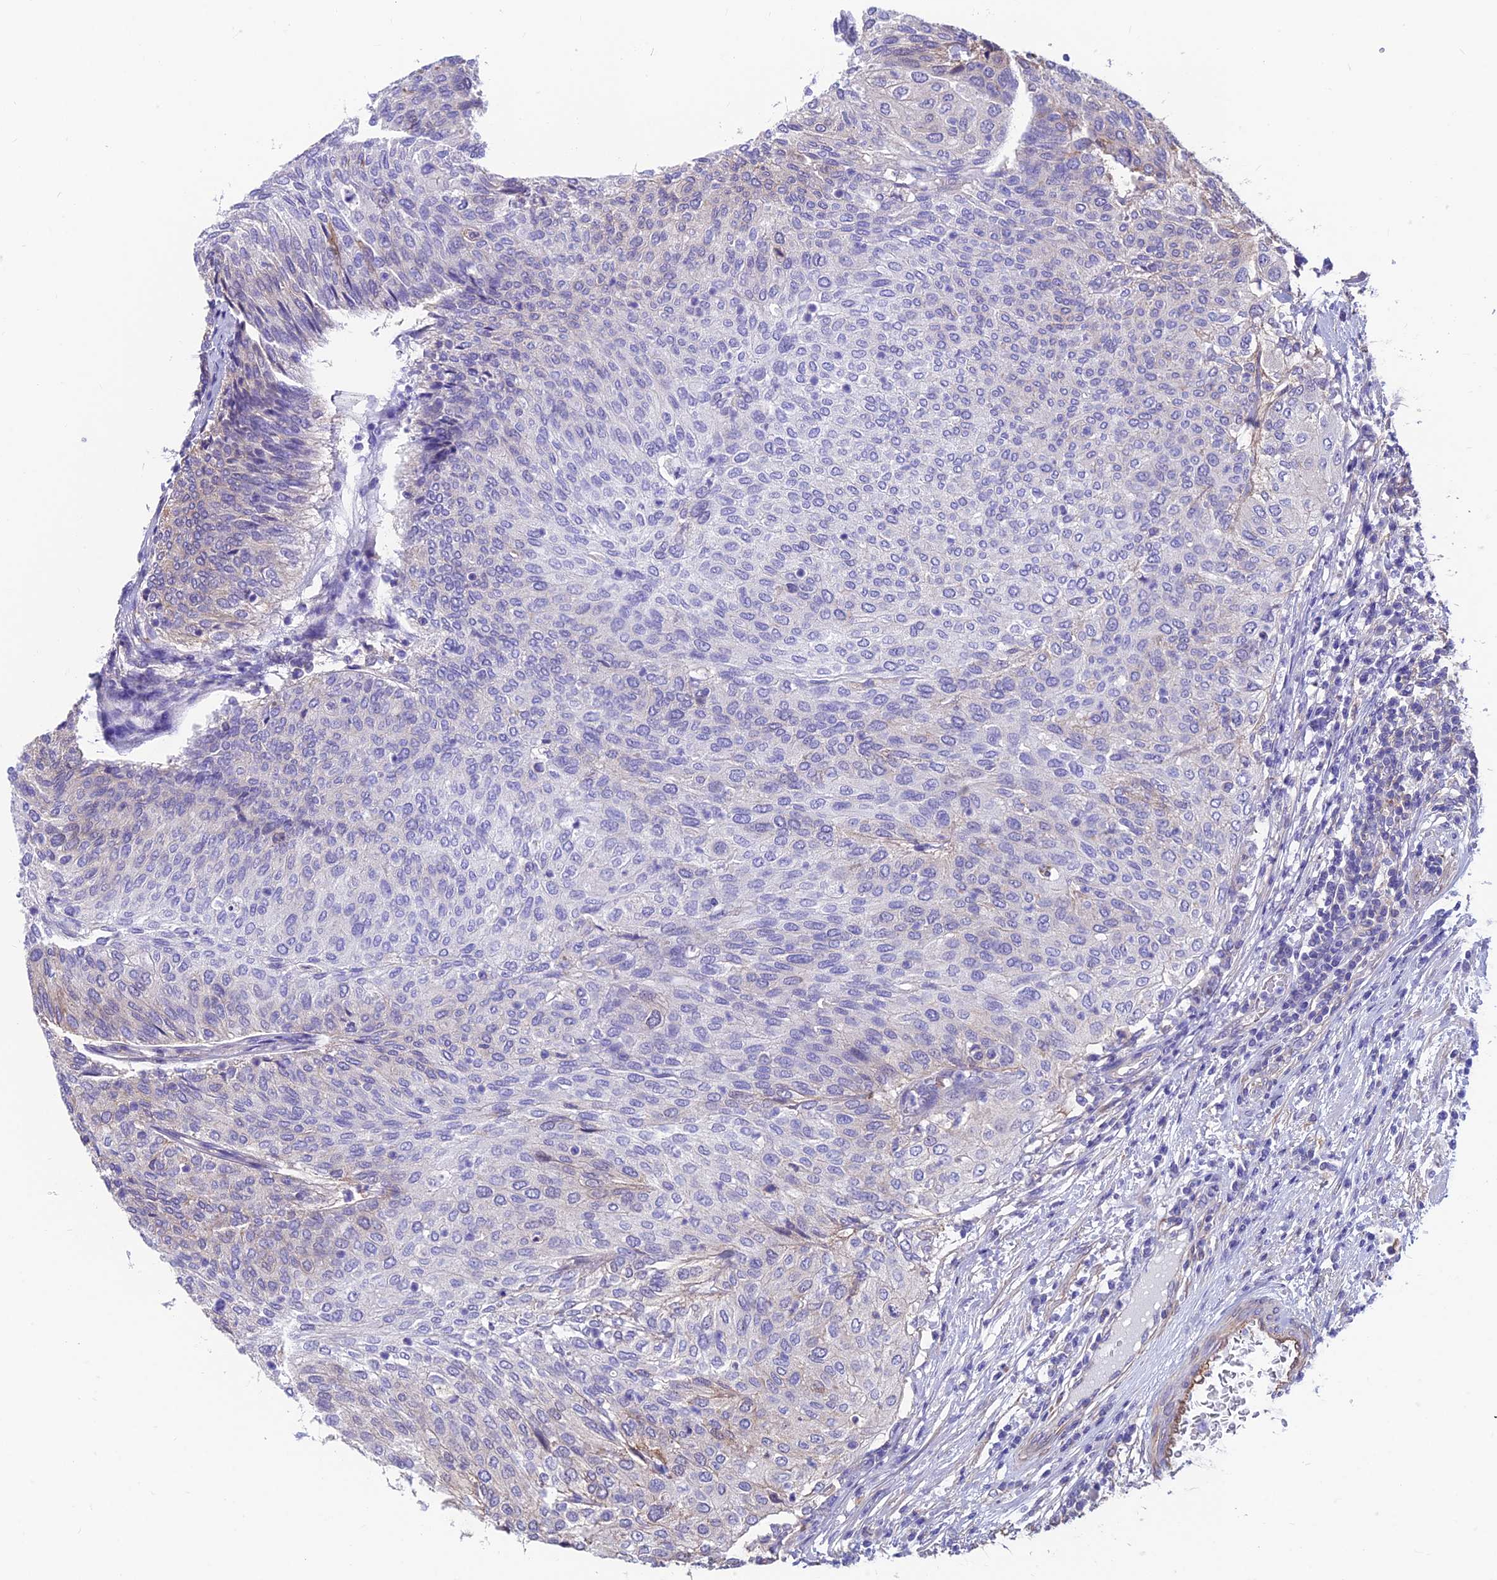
{"staining": {"intensity": "negative", "quantity": "none", "location": "none"}, "tissue": "urothelial cancer", "cell_type": "Tumor cells", "image_type": "cancer", "snomed": [{"axis": "morphology", "description": "Urothelial carcinoma, Low grade"}, {"axis": "topography", "description": "Urinary bladder"}], "caption": "An IHC photomicrograph of urothelial cancer is shown. There is no staining in tumor cells of urothelial cancer.", "gene": "RTN4RL1", "patient": {"sex": "female", "age": 79}}